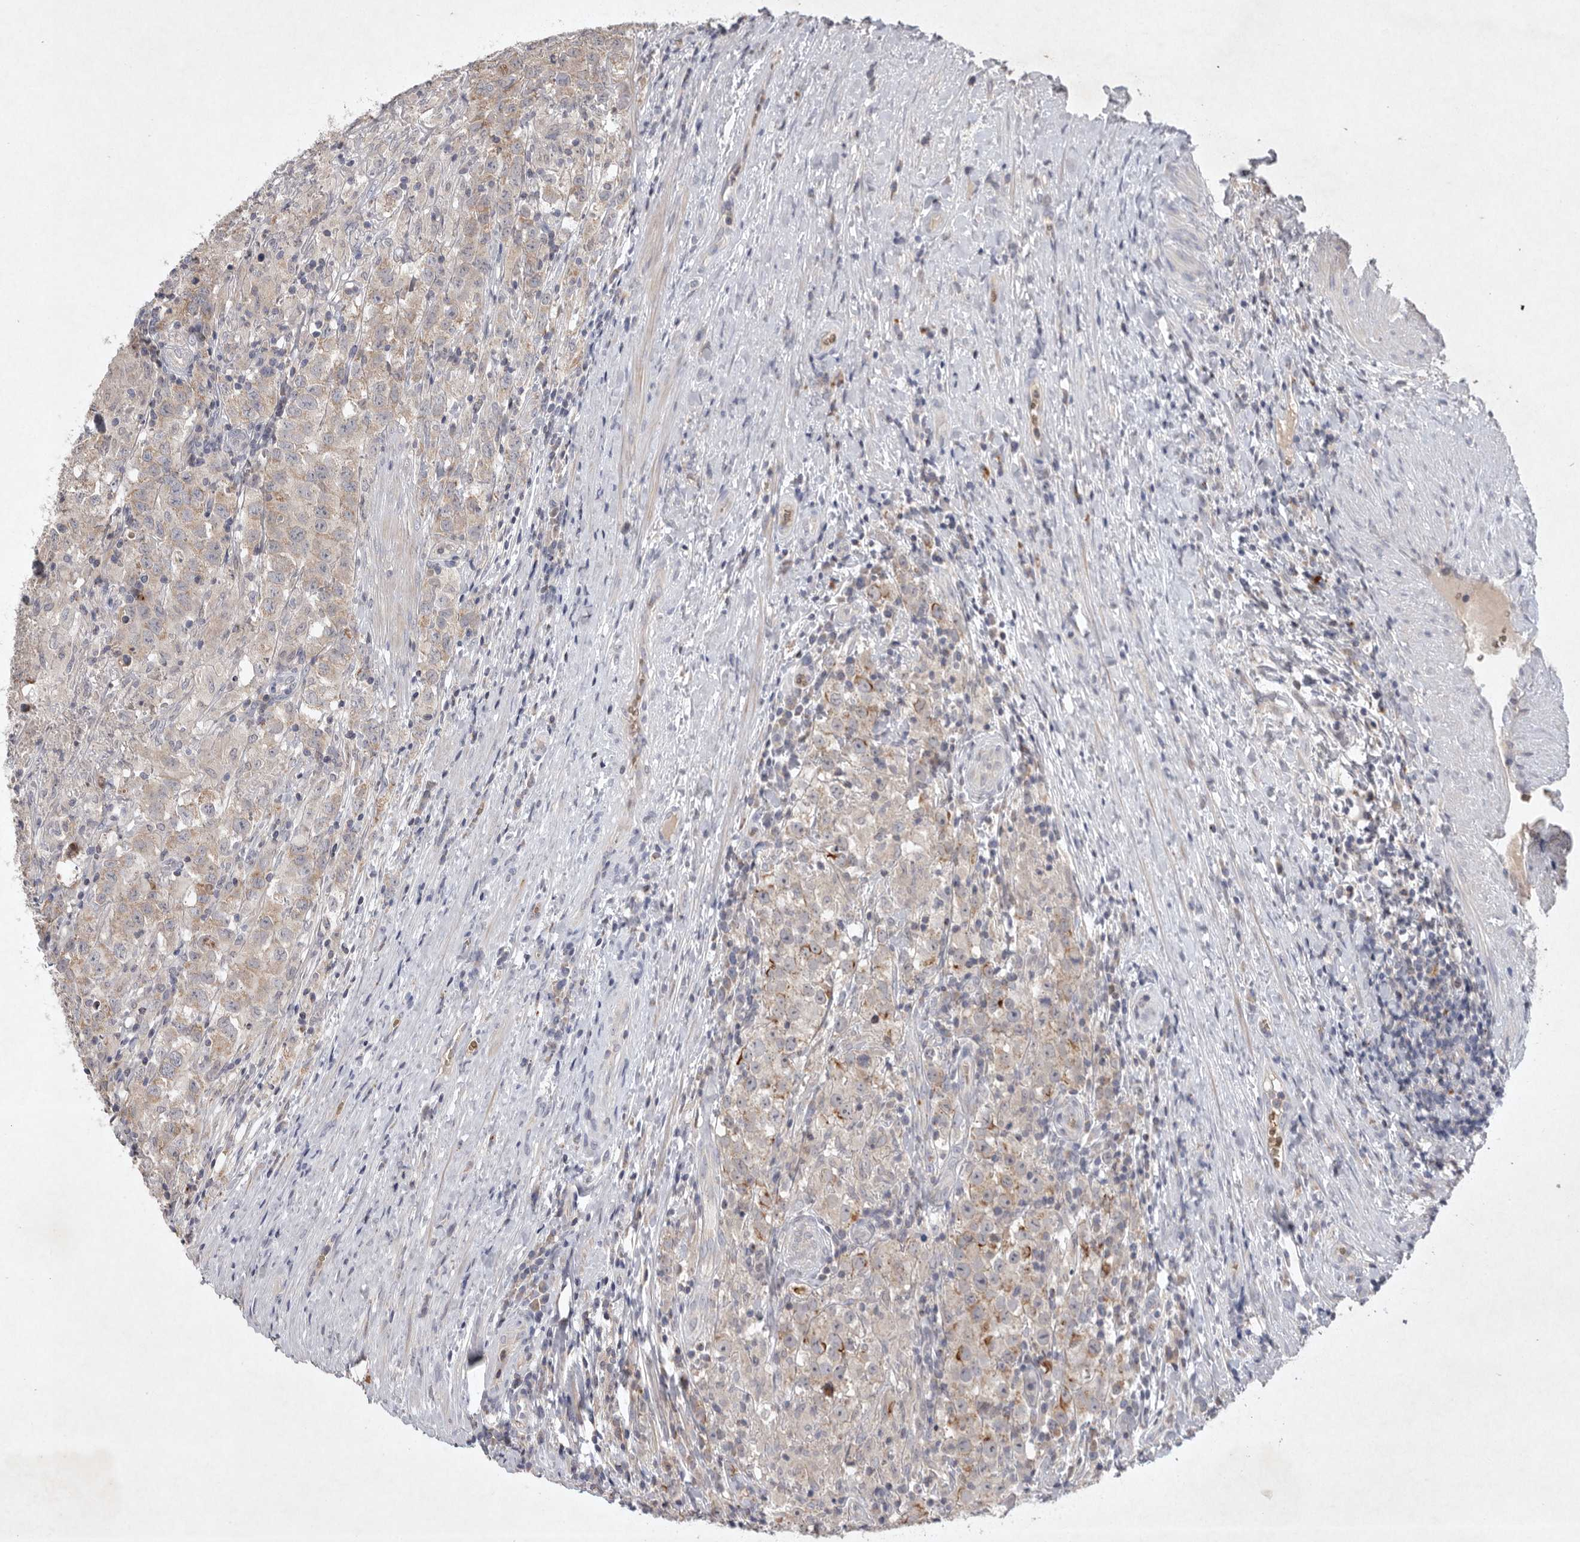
{"staining": {"intensity": "weak", "quantity": "<25%", "location": "cytoplasmic/membranous"}, "tissue": "testis cancer", "cell_type": "Tumor cells", "image_type": "cancer", "snomed": [{"axis": "morphology", "description": "Seminoma, NOS"}, {"axis": "morphology", "description": "Carcinoma, Embryonal, NOS"}, {"axis": "topography", "description": "Testis"}], "caption": "Testis seminoma was stained to show a protein in brown. There is no significant positivity in tumor cells.", "gene": "TNFSF14", "patient": {"sex": "male", "age": 43}}